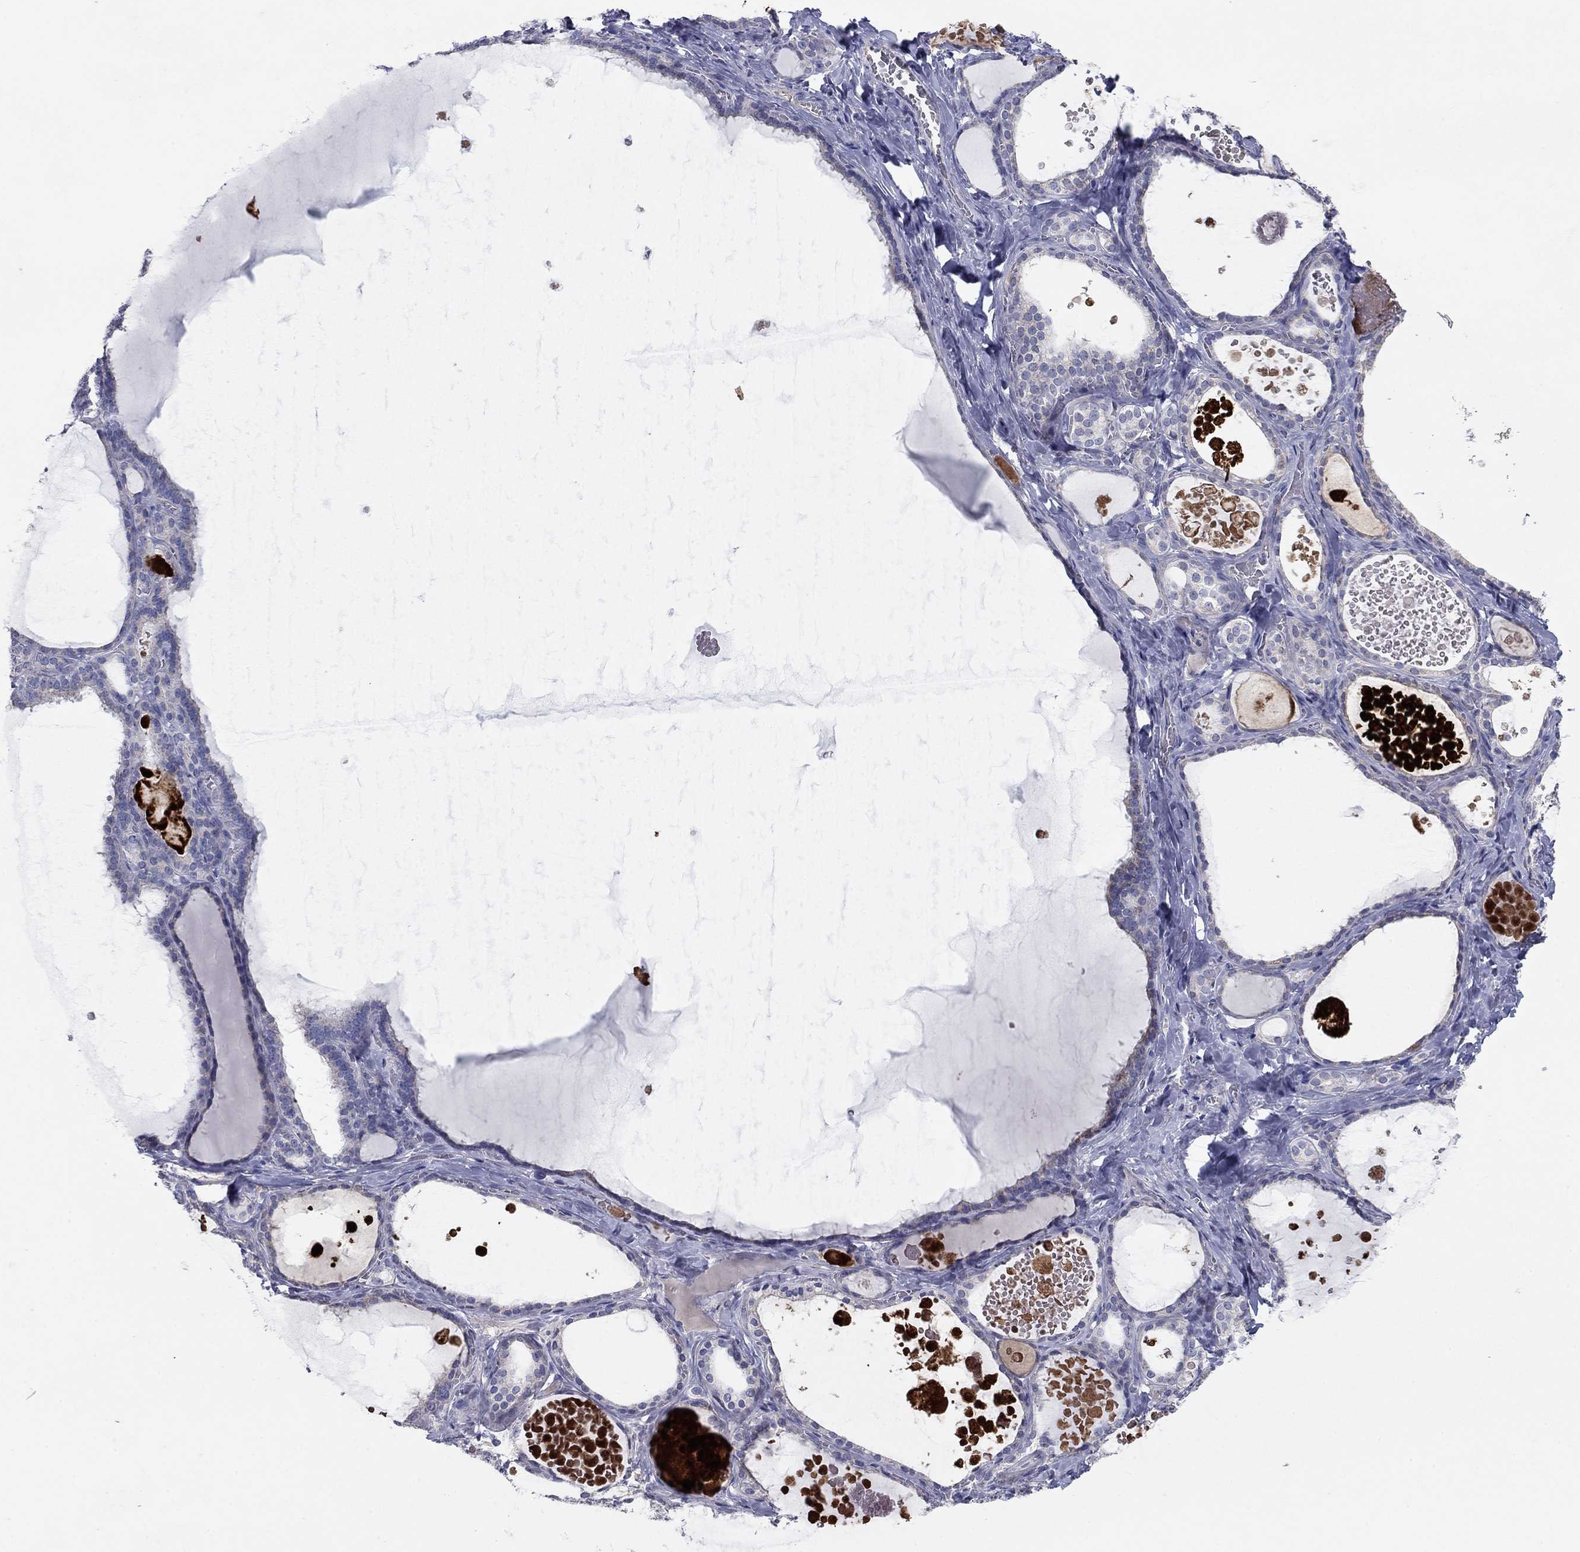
{"staining": {"intensity": "negative", "quantity": "none", "location": "none"}, "tissue": "thyroid gland", "cell_type": "Glandular cells", "image_type": "normal", "snomed": [{"axis": "morphology", "description": "Normal tissue, NOS"}, {"axis": "topography", "description": "Thyroid gland"}], "caption": "Glandular cells show no significant positivity in unremarkable thyroid gland. (Stains: DAB immunohistochemistry (IHC) with hematoxylin counter stain, Microscopy: brightfield microscopy at high magnification).", "gene": "PTGDS", "patient": {"sex": "female", "age": 56}}